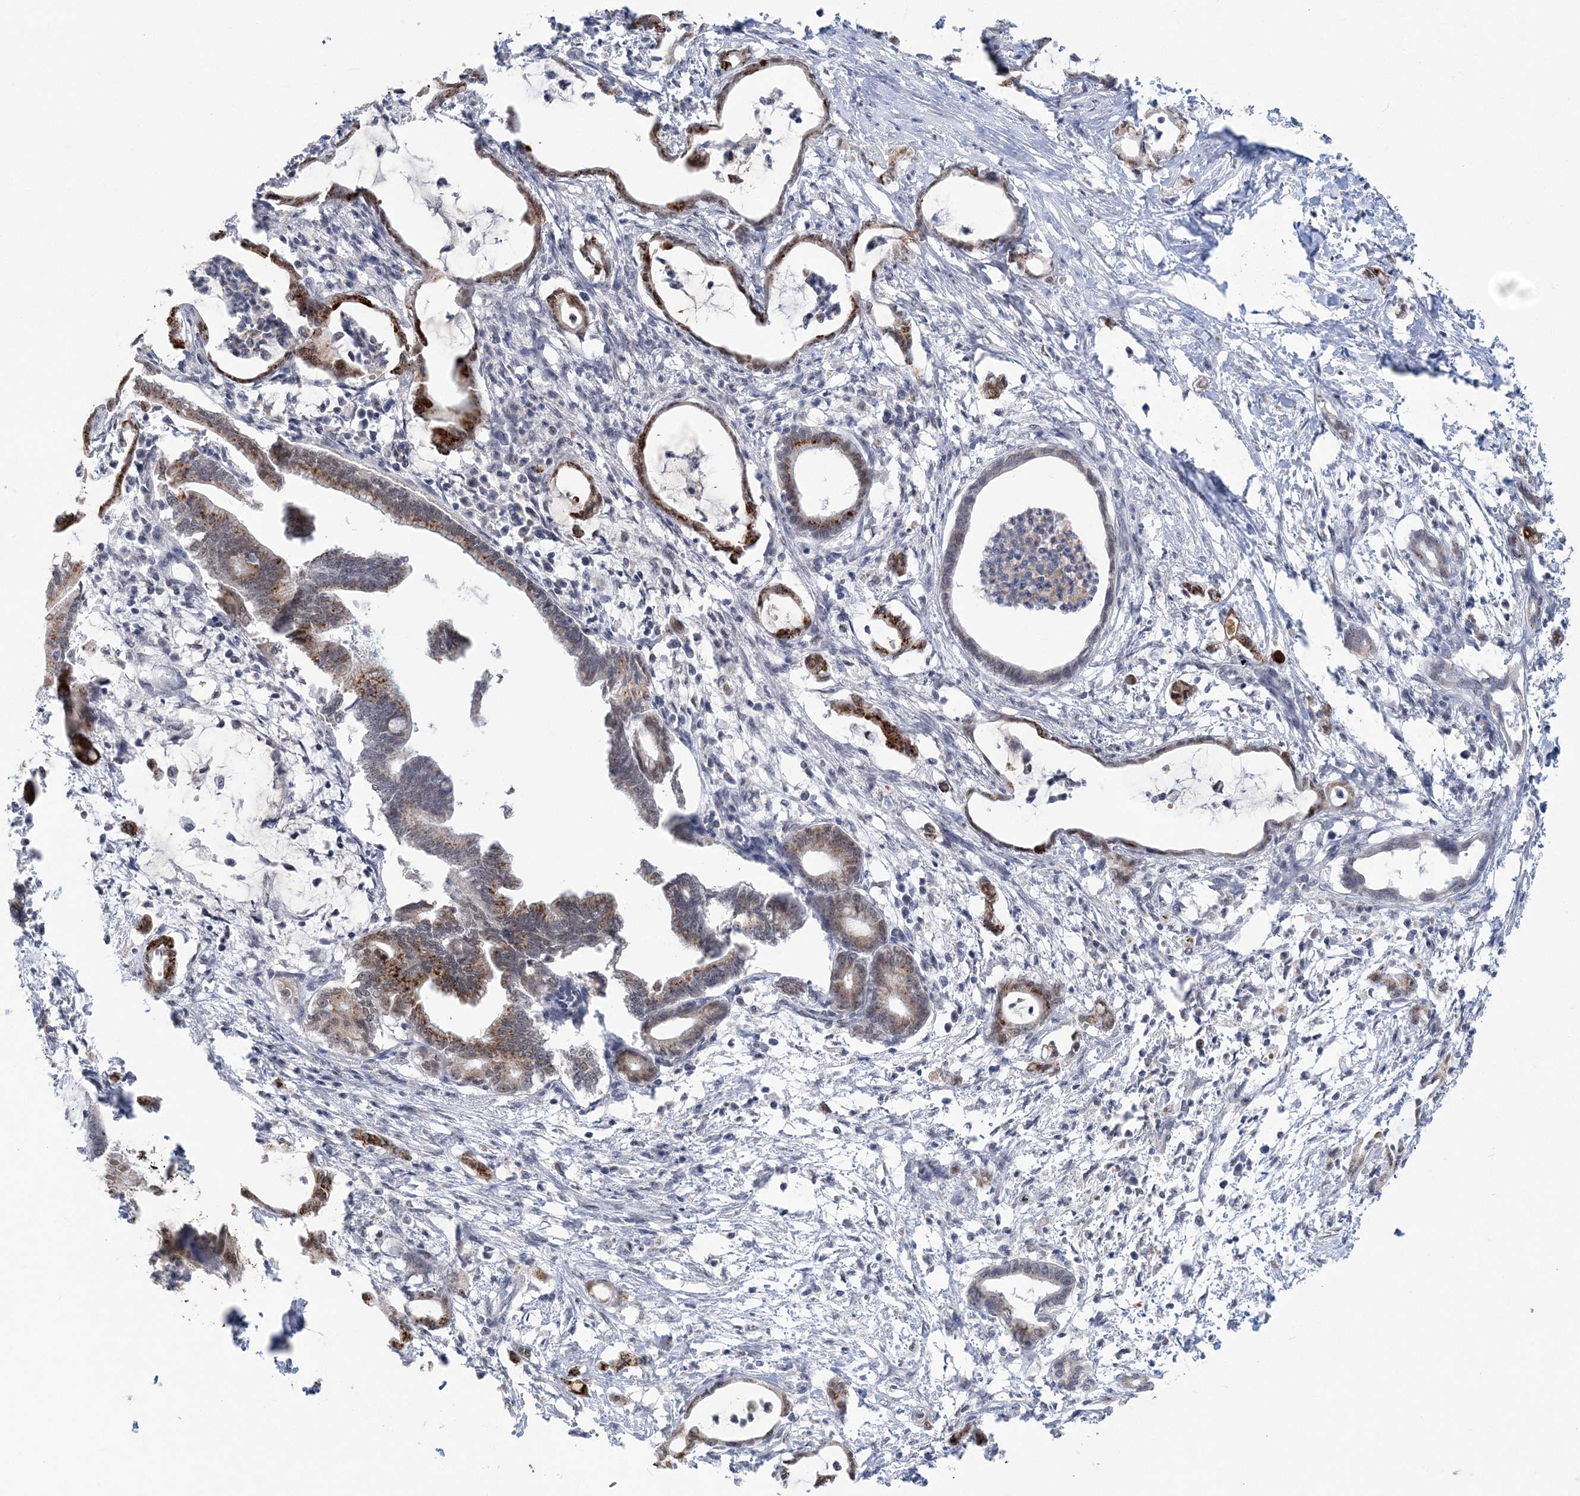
{"staining": {"intensity": "moderate", "quantity": "25%-75%", "location": "cytoplasmic/membranous,nuclear"}, "tissue": "pancreatic cancer", "cell_type": "Tumor cells", "image_type": "cancer", "snomed": [{"axis": "morphology", "description": "Adenocarcinoma, NOS"}, {"axis": "topography", "description": "Pancreas"}], "caption": "Pancreatic cancer (adenocarcinoma) stained with IHC shows moderate cytoplasmic/membranous and nuclear staining in approximately 25%-75% of tumor cells.", "gene": "ZBTB7A", "patient": {"sex": "female", "age": 55}}